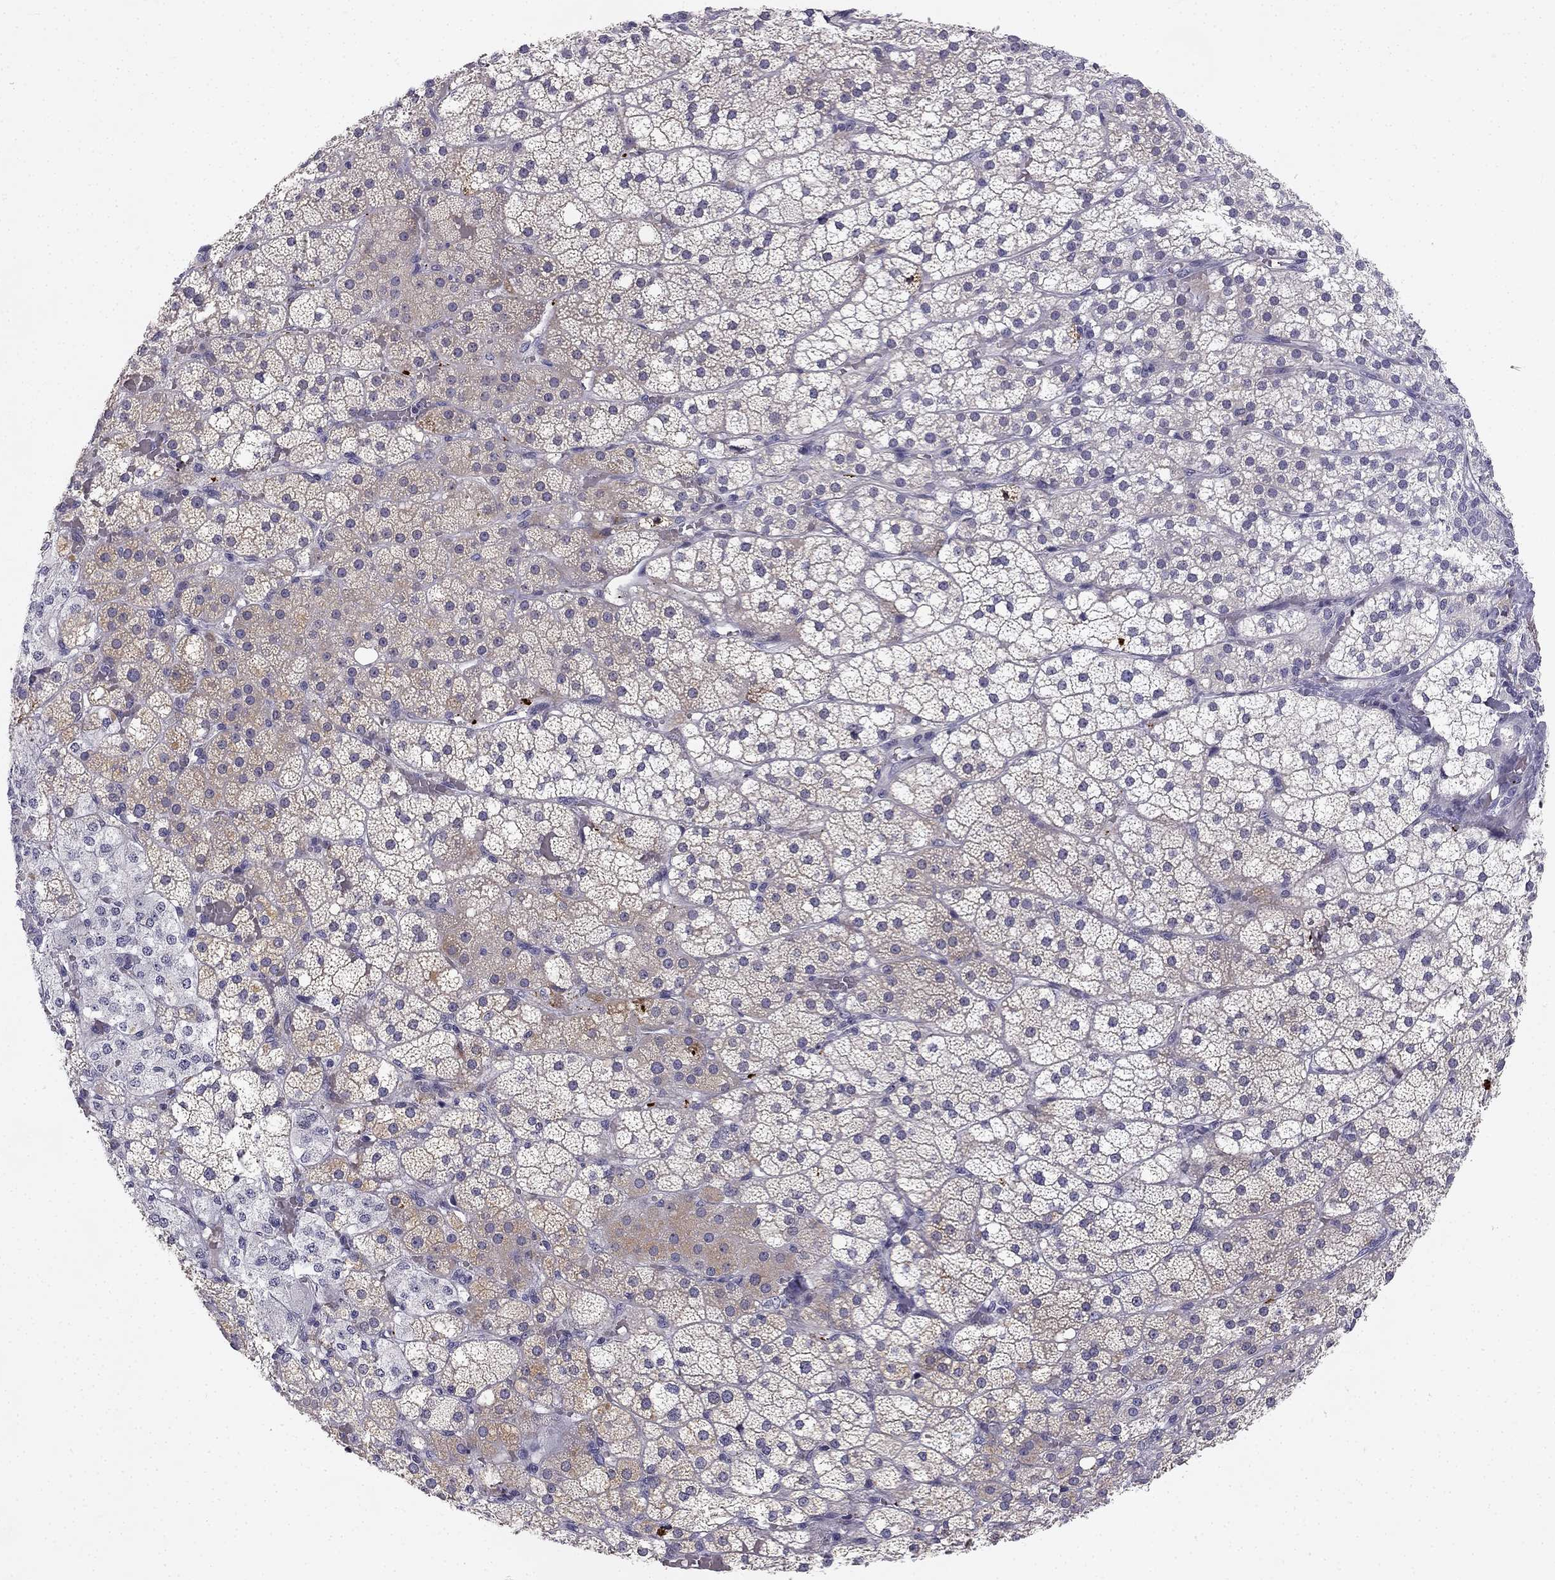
{"staining": {"intensity": "weak", "quantity": "<25%", "location": "cytoplasmic/membranous"}, "tissue": "adrenal gland", "cell_type": "Glandular cells", "image_type": "normal", "snomed": [{"axis": "morphology", "description": "Normal tissue, NOS"}, {"axis": "topography", "description": "Adrenal gland"}], "caption": "Micrograph shows no significant protein expression in glandular cells of normal adrenal gland.", "gene": "SLC6A4", "patient": {"sex": "male", "age": 53}}